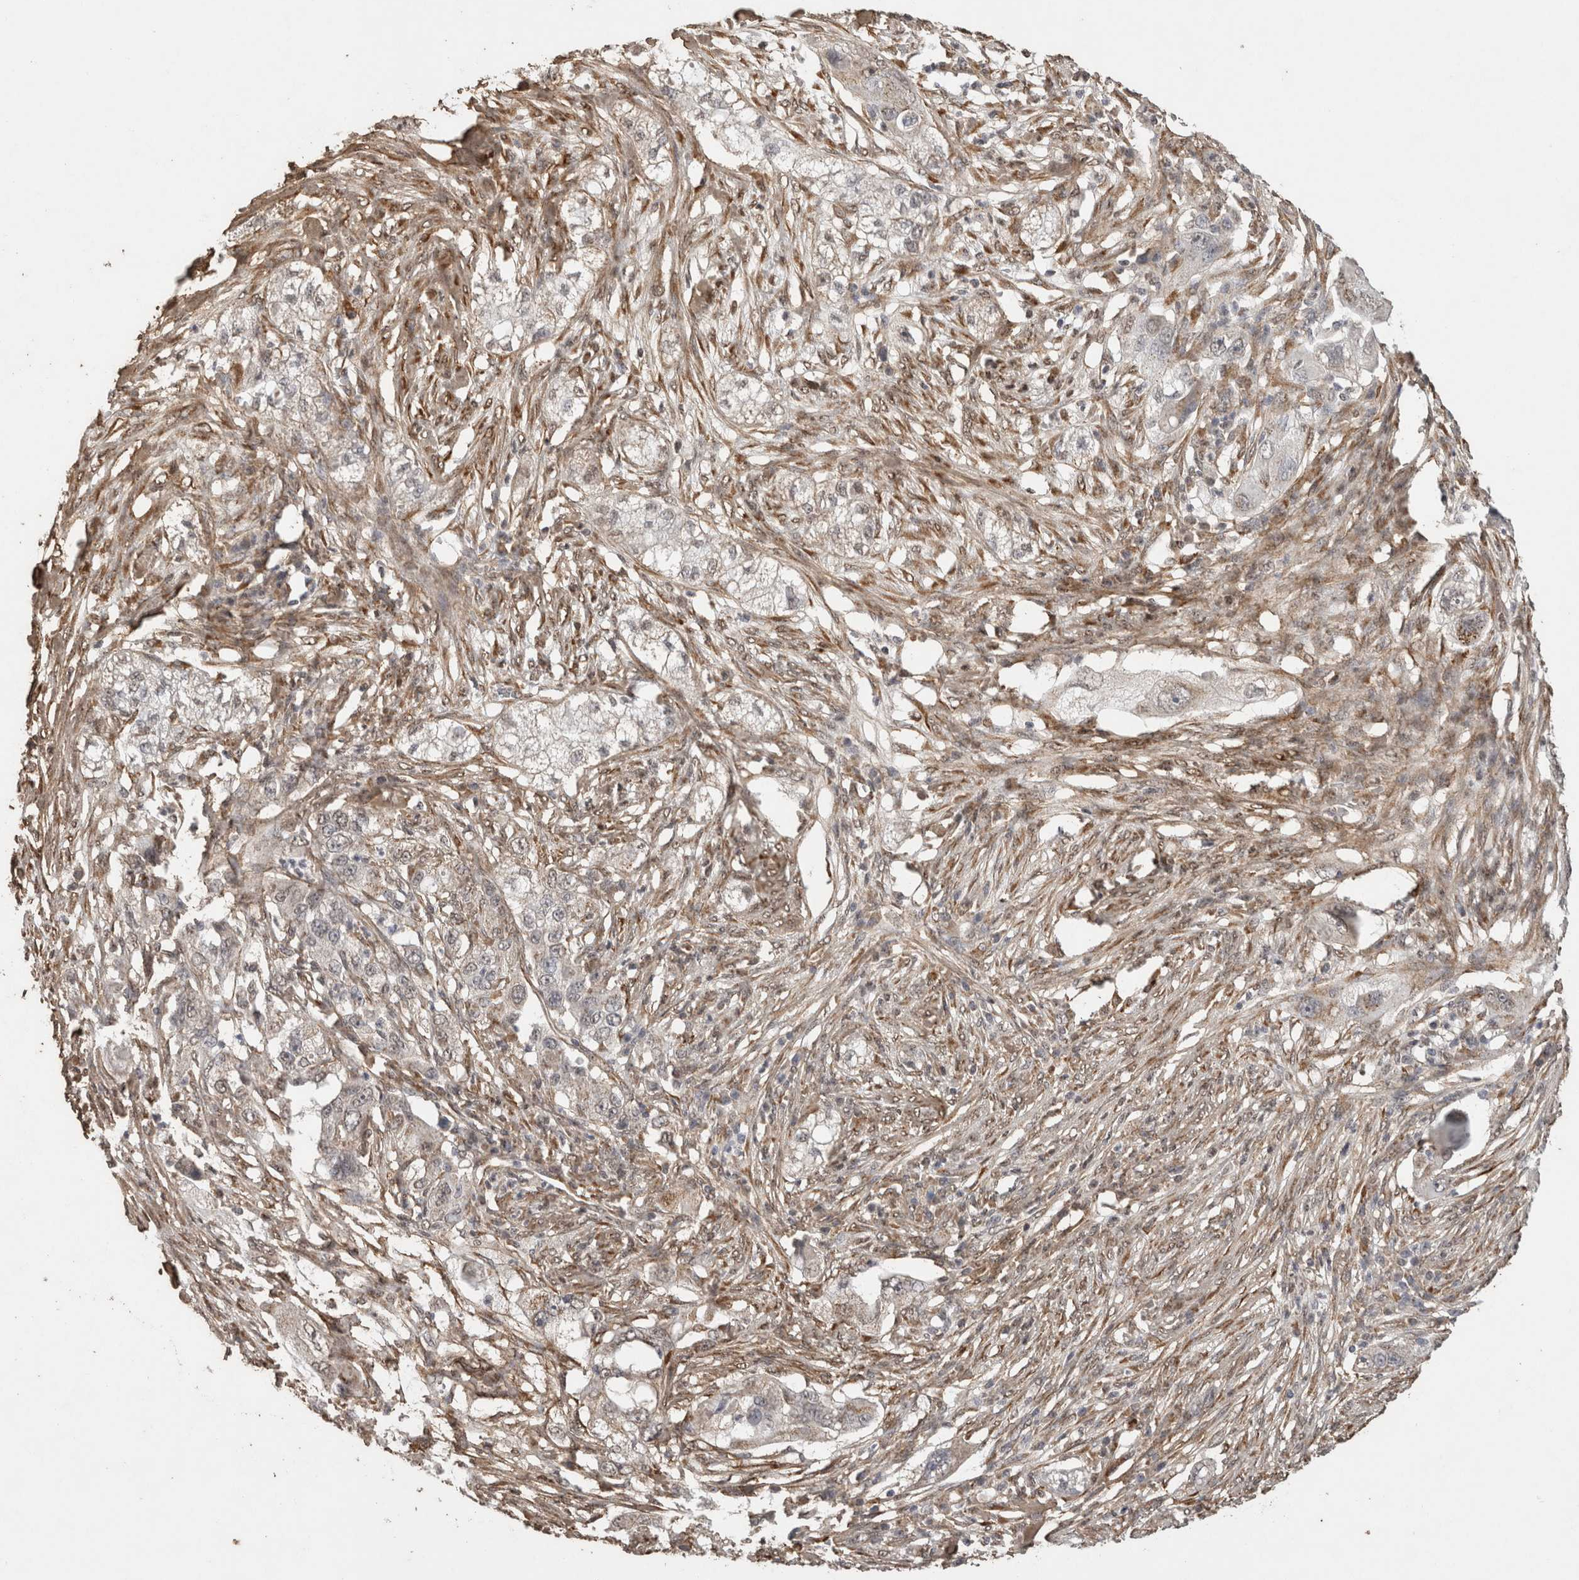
{"staining": {"intensity": "negative", "quantity": "none", "location": "none"}, "tissue": "pancreatic cancer", "cell_type": "Tumor cells", "image_type": "cancer", "snomed": [{"axis": "morphology", "description": "Adenocarcinoma, NOS"}, {"axis": "topography", "description": "Pancreas"}], "caption": "An image of human pancreatic adenocarcinoma is negative for staining in tumor cells.", "gene": "C1QTNF5", "patient": {"sex": "female", "age": 78}}